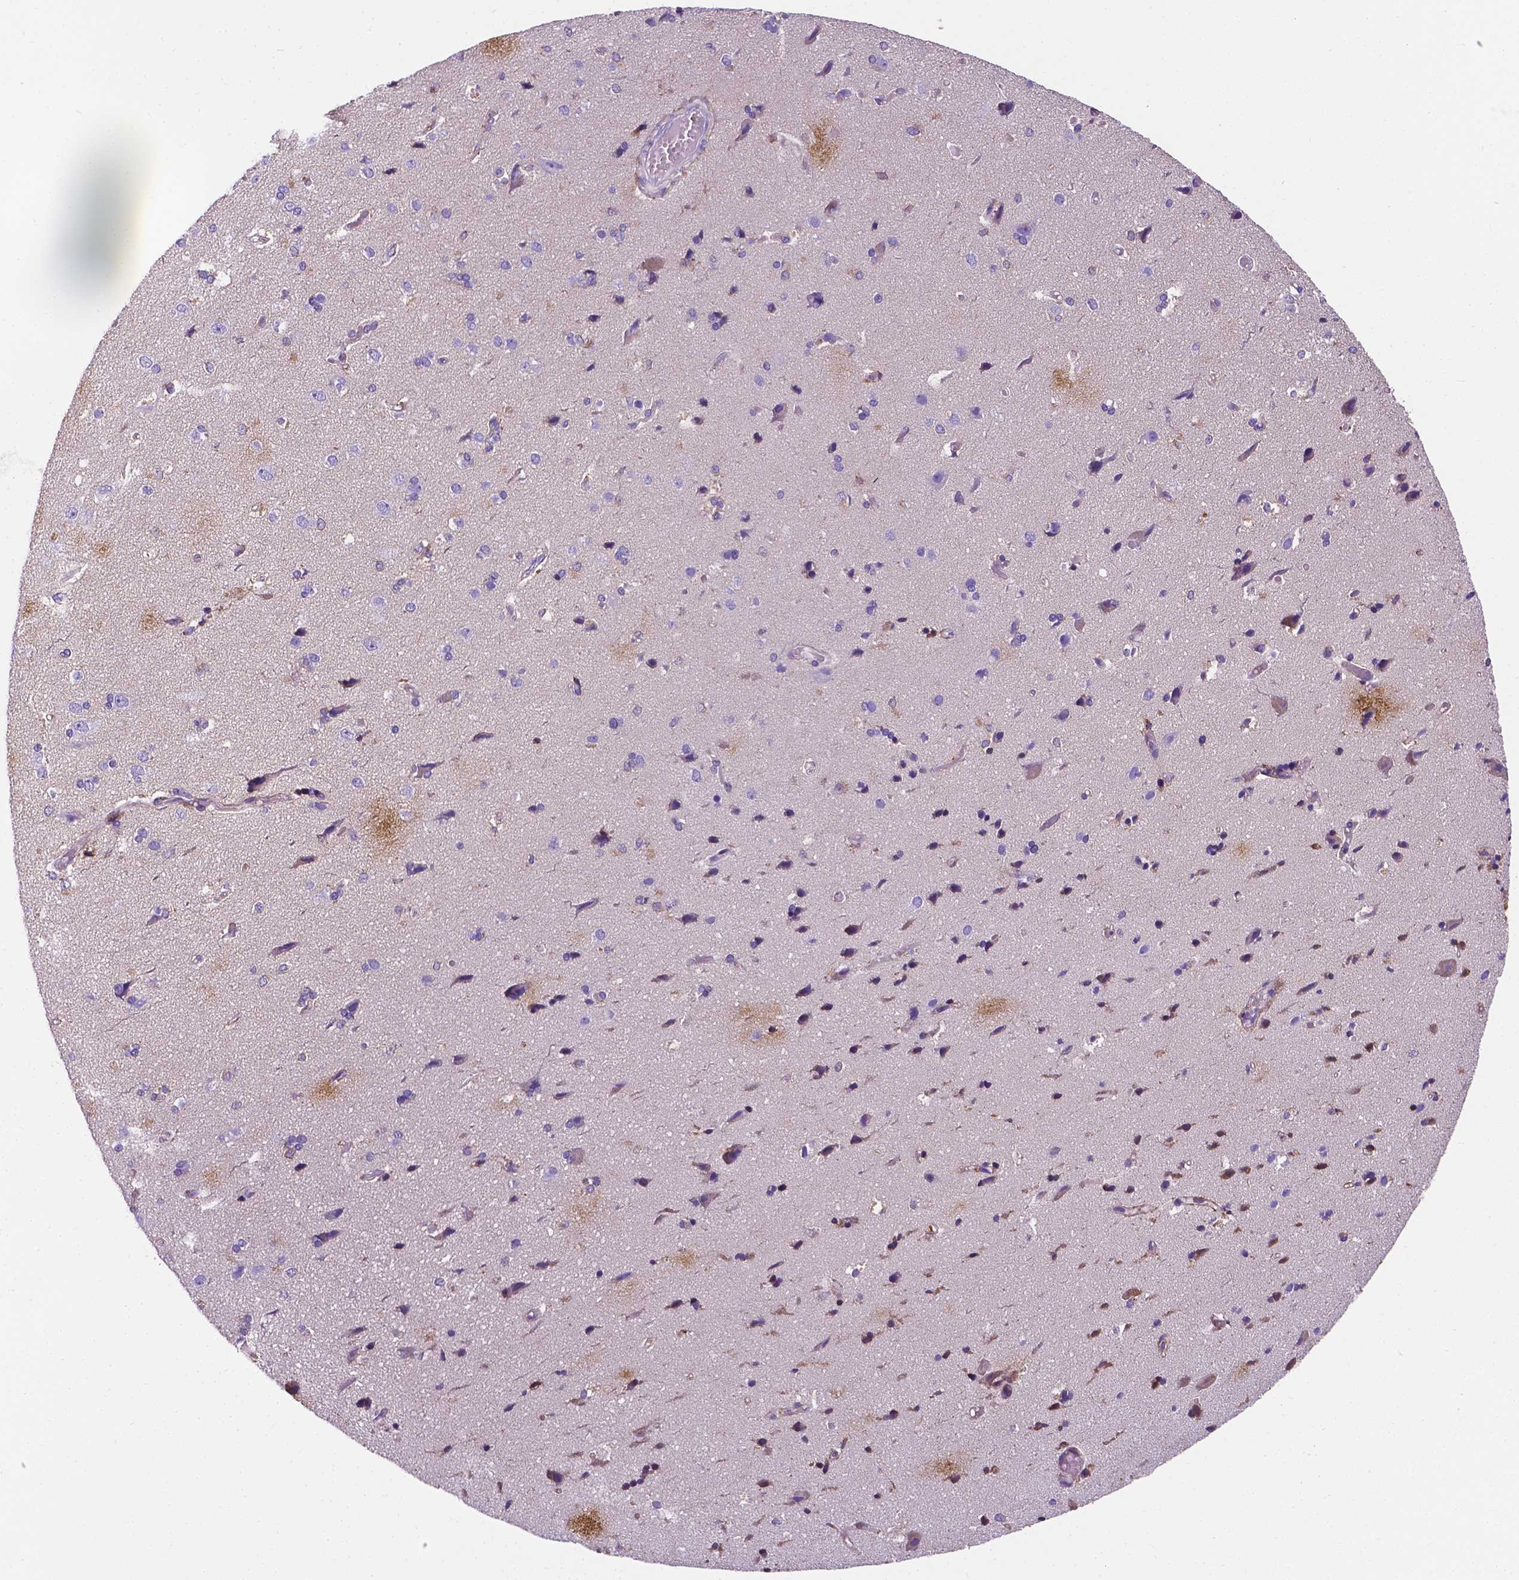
{"staining": {"intensity": "moderate", "quantity": ">75%", "location": "cytoplasmic/membranous"}, "tissue": "cerebral cortex", "cell_type": "Endothelial cells", "image_type": "normal", "snomed": [{"axis": "morphology", "description": "Normal tissue, NOS"}, {"axis": "morphology", "description": "Glioma, malignant, High grade"}, {"axis": "topography", "description": "Cerebral cortex"}], "caption": "Protein staining by IHC exhibits moderate cytoplasmic/membranous expression in approximately >75% of endothelial cells in unremarkable cerebral cortex.", "gene": "APOE", "patient": {"sex": "male", "age": 71}}